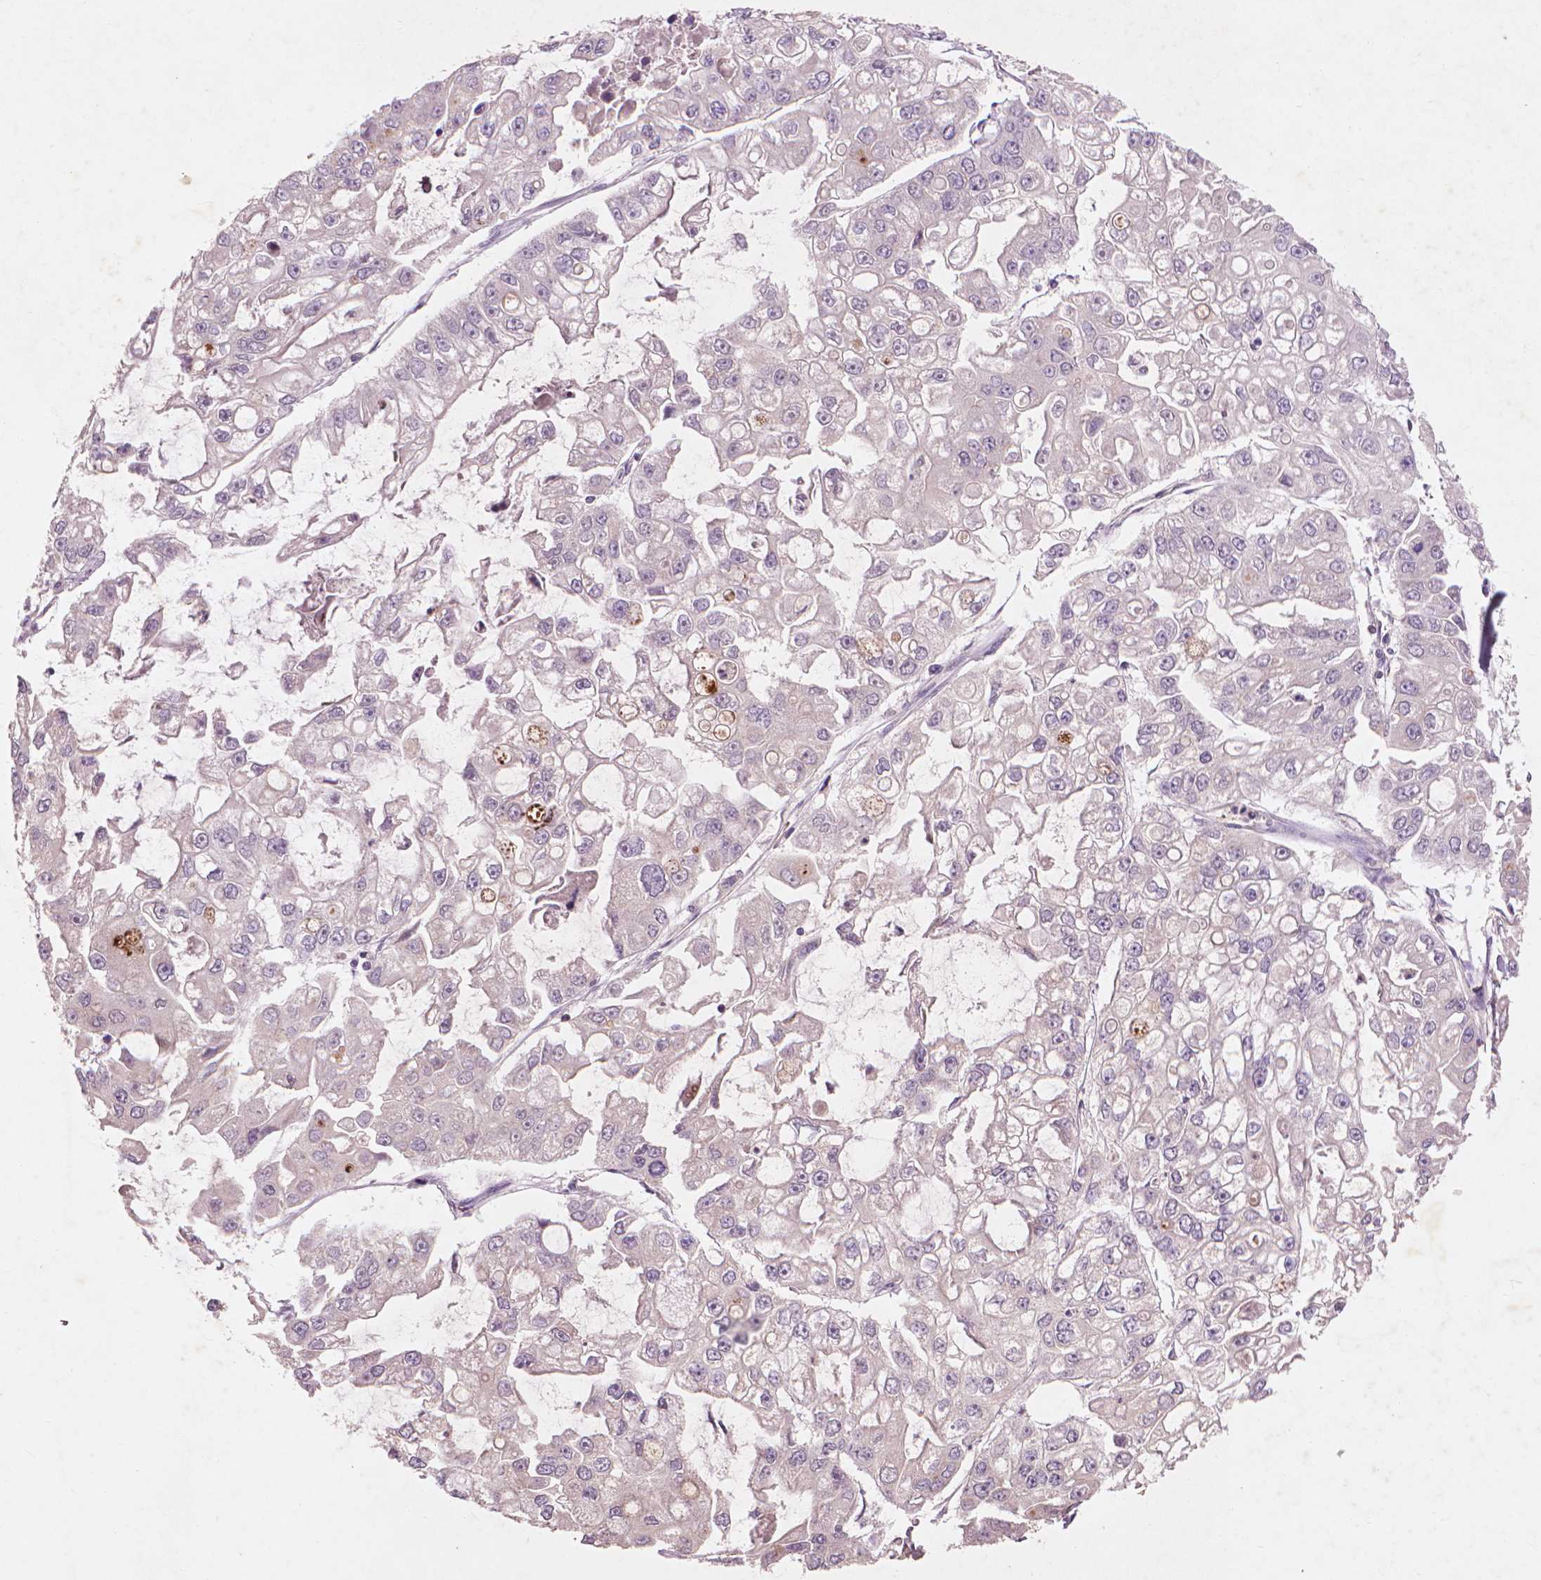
{"staining": {"intensity": "moderate", "quantity": "<25%", "location": "cytoplasmic/membranous"}, "tissue": "ovarian cancer", "cell_type": "Tumor cells", "image_type": "cancer", "snomed": [{"axis": "morphology", "description": "Cystadenocarcinoma, serous, NOS"}, {"axis": "topography", "description": "Ovary"}], "caption": "Approximately <25% of tumor cells in ovarian cancer (serous cystadenocarcinoma) demonstrate moderate cytoplasmic/membranous protein expression as visualized by brown immunohistochemical staining.", "gene": "NLRX1", "patient": {"sex": "female", "age": 56}}